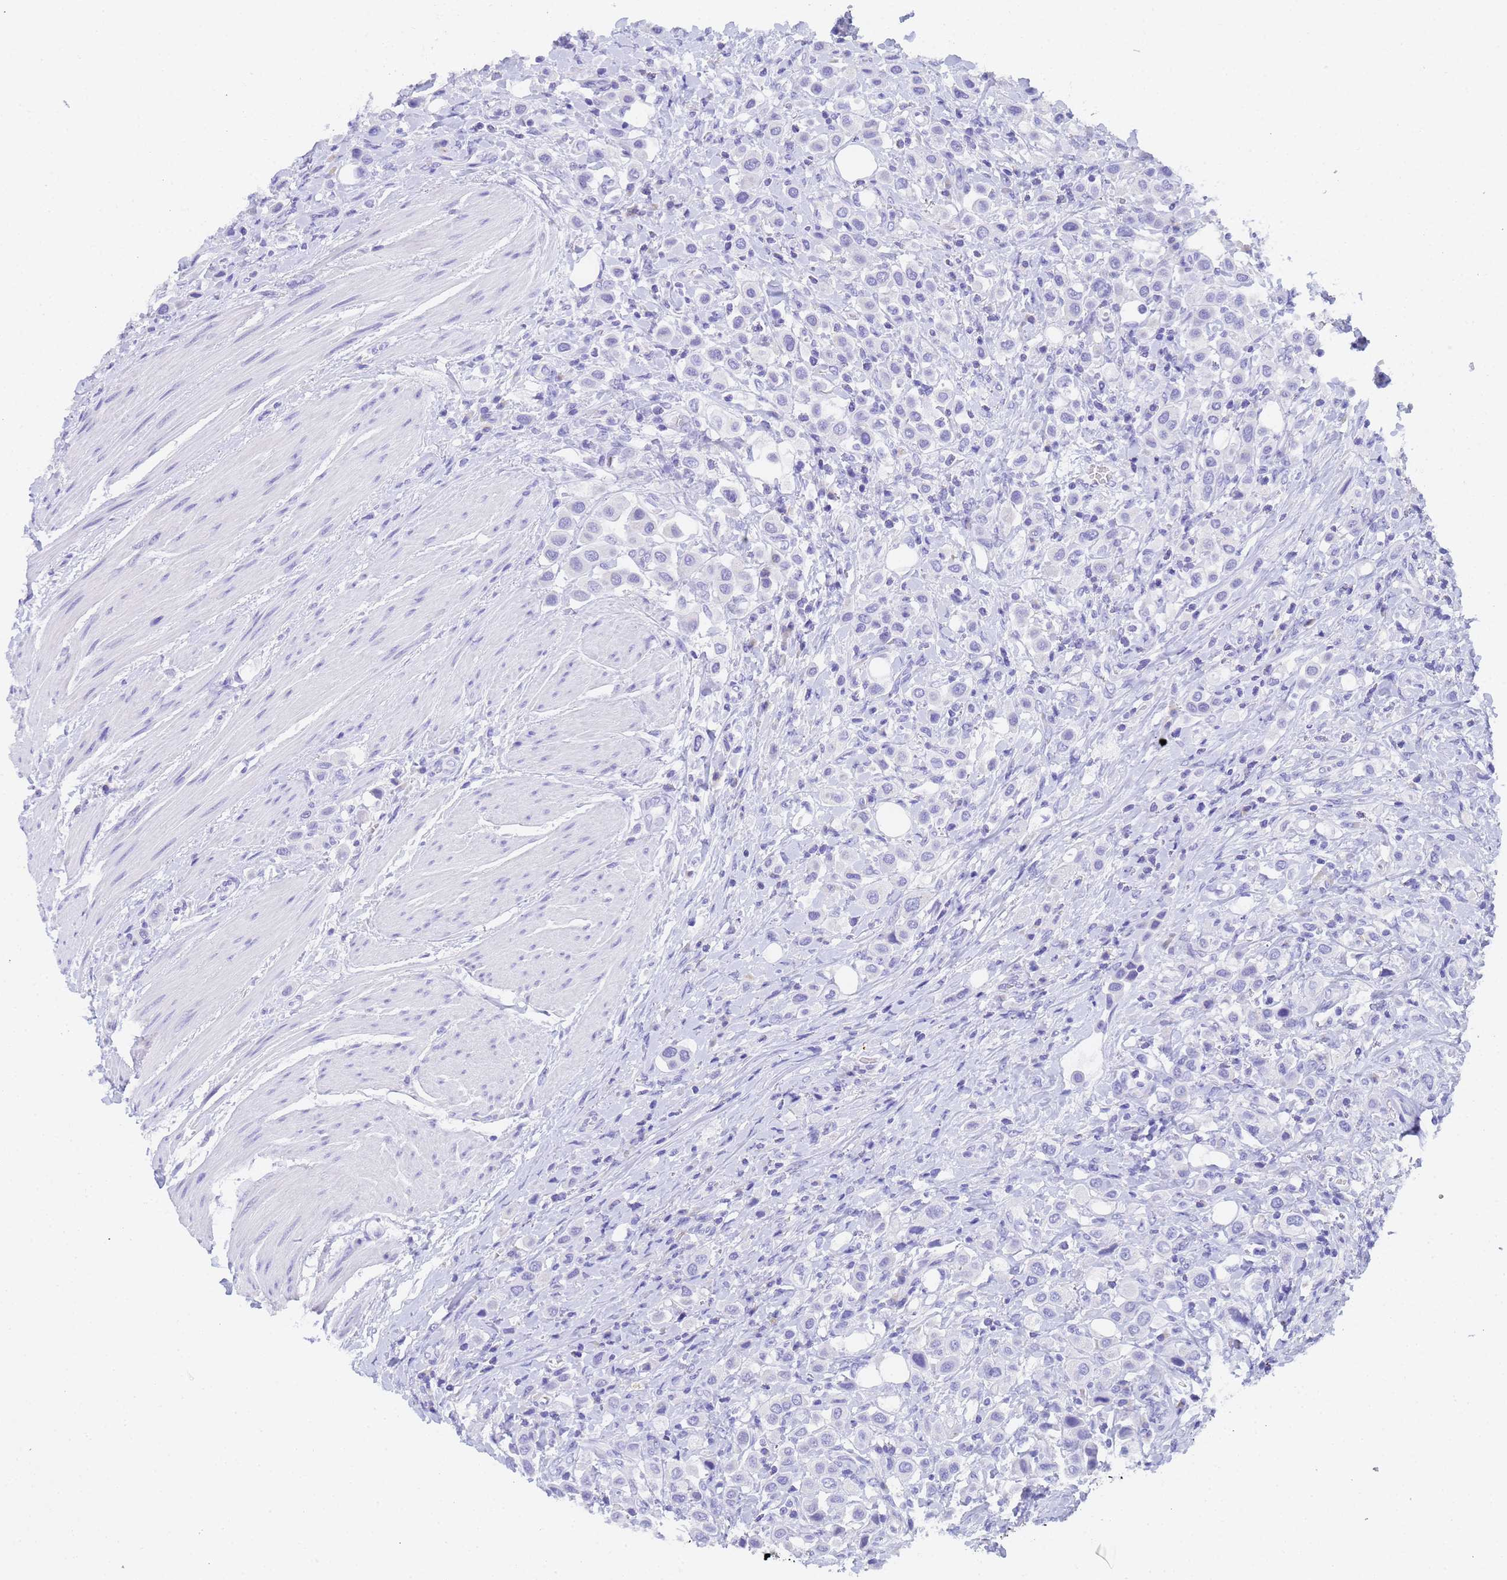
{"staining": {"intensity": "negative", "quantity": "none", "location": "none"}, "tissue": "urothelial cancer", "cell_type": "Tumor cells", "image_type": "cancer", "snomed": [{"axis": "morphology", "description": "Urothelial carcinoma, High grade"}, {"axis": "topography", "description": "Urinary bladder"}], "caption": "Urothelial carcinoma (high-grade) was stained to show a protein in brown. There is no significant expression in tumor cells.", "gene": "STATH", "patient": {"sex": "male", "age": 50}}